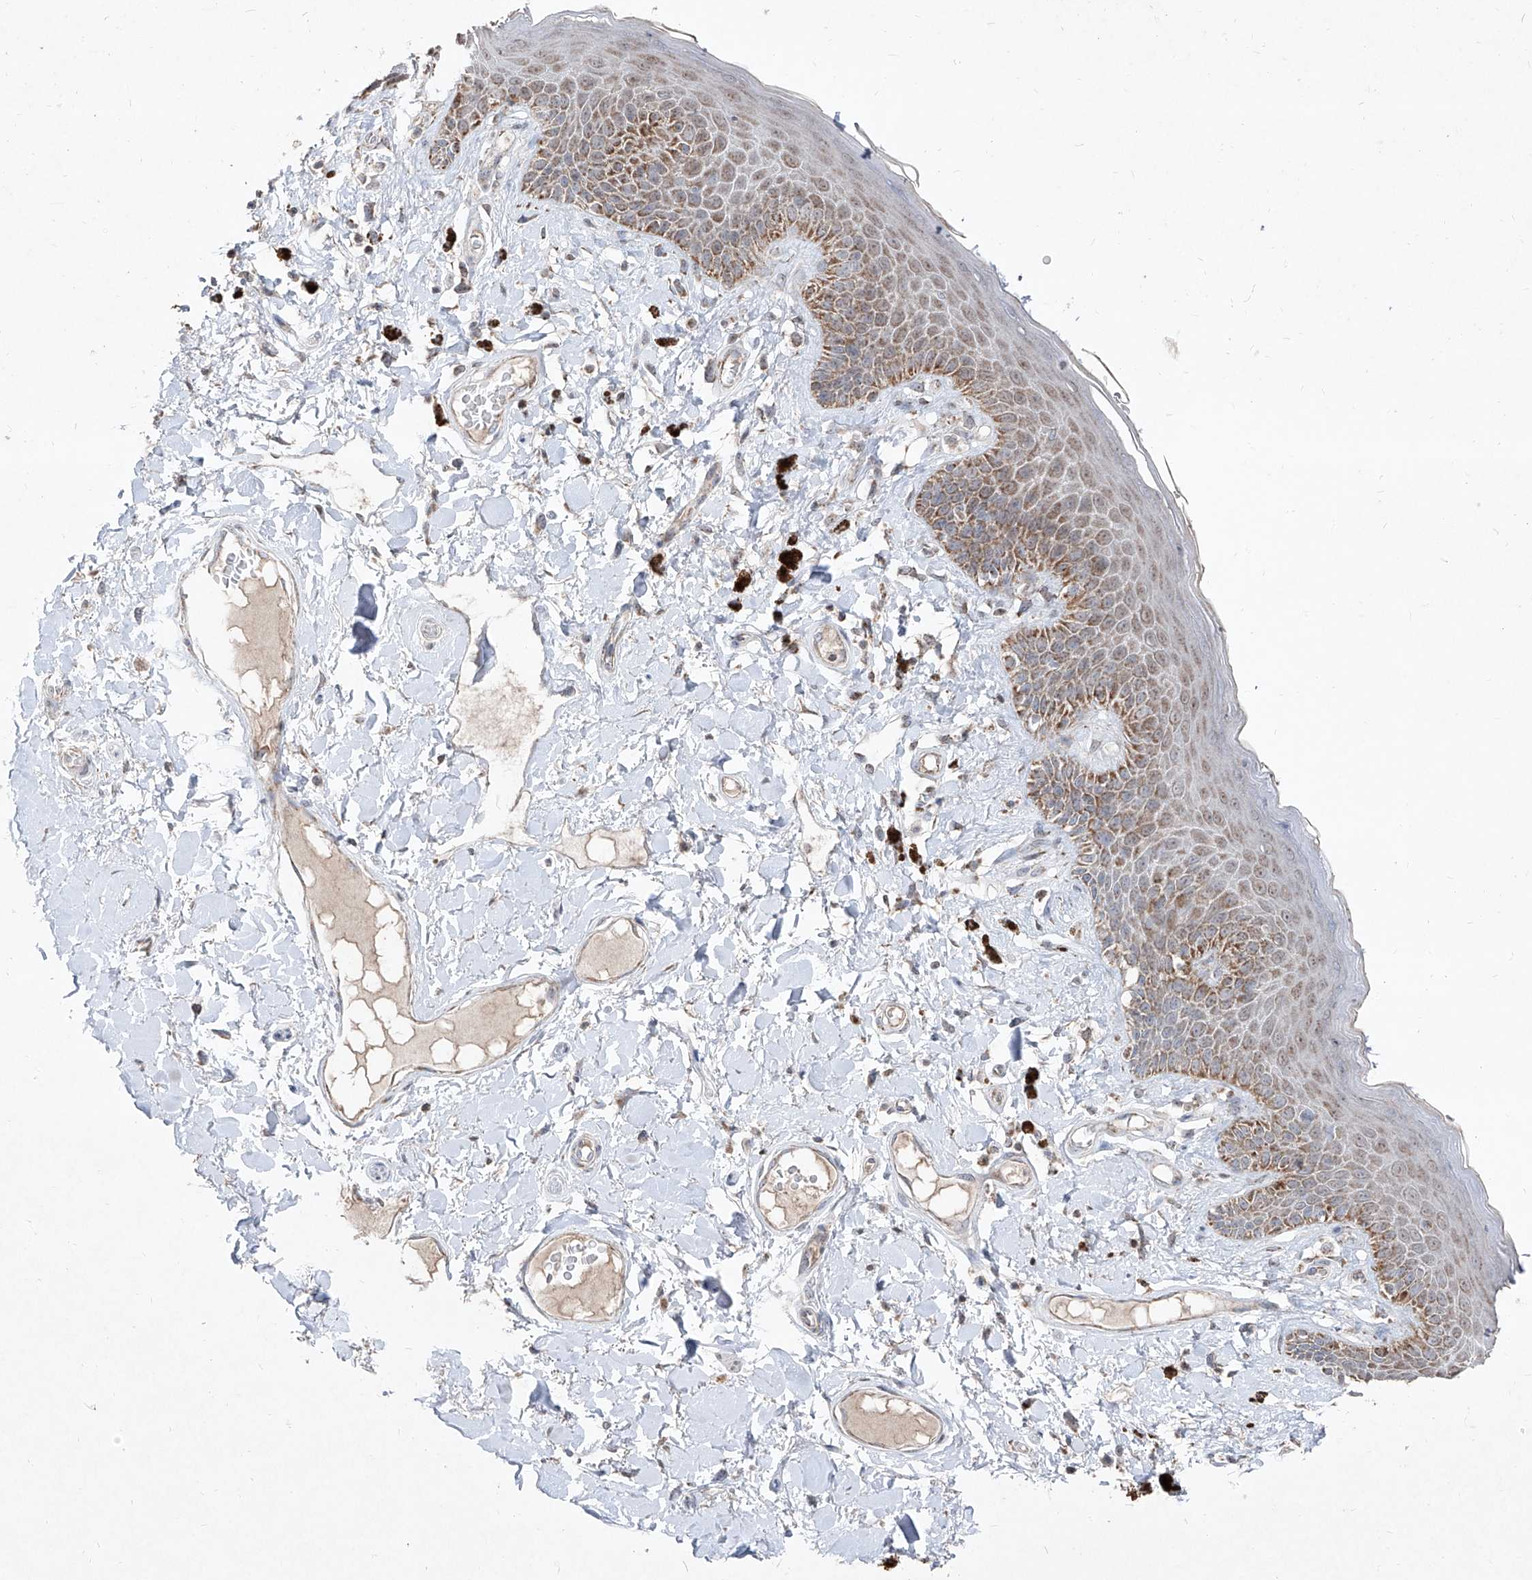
{"staining": {"intensity": "moderate", "quantity": ">75%", "location": "cytoplasmic/membranous"}, "tissue": "skin", "cell_type": "Epidermal cells", "image_type": "normal", "snomed": [{"axis": "morphology", "description": "Normal tissue, NOS"}, {"axis": "topography", "description": "Anal"}], "caption": "The immunohistochemical stain labels moderate cytoplasmic/membranous expression in epidermal cells of unremarkable skin.", "gene": "NDUFB3", "patient": {"sex": "female", "age": 78}}